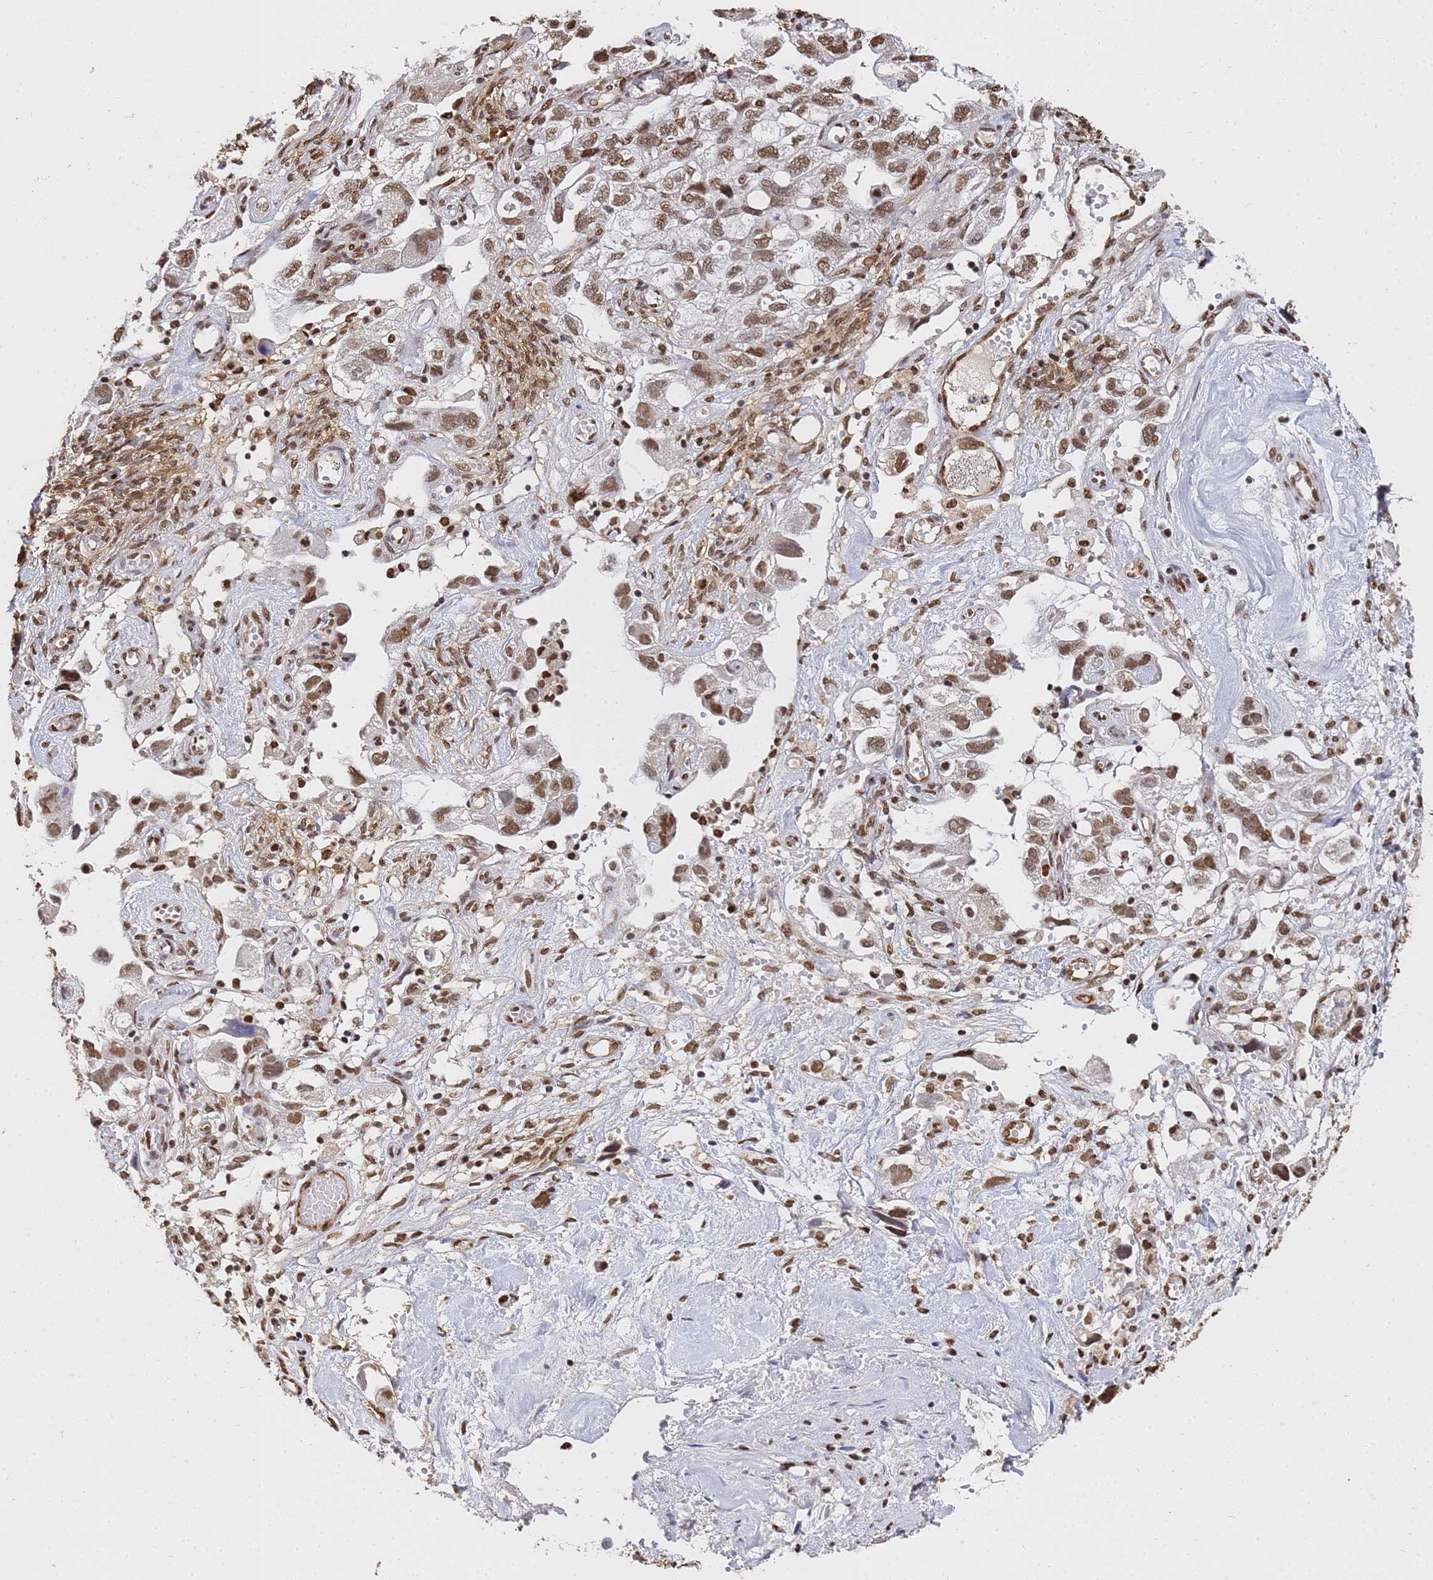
{"staining": {"intensity": "moderate", "quantity": ">75%", "location": "nuclear"}, "tissue": "ovarian cancer", "cell_type": "Tumor cells", "image_type": "cancer", "snomed": [{"axis": "morphology", "description": "Carcinoma, NOS"}, {"axis": "morphology", "description": "Cystadenocarcinoma, serous, NOS"}, {"axis": "topography", "description": "Ovary"}], "caption": "Immunohistochemical staining of human ovarian carcinoma demonstrates medium levels of moderate nuclear positivity in approximately >75% of tumor cells. (Stains: DAB (3,3'-diaminobenzidine) in brown, nuclei in blue, Microscopy: brightfield microscopy at high magnification).", "gene": "RAVER2", "patient": {"sex": "female", "age": 69}}